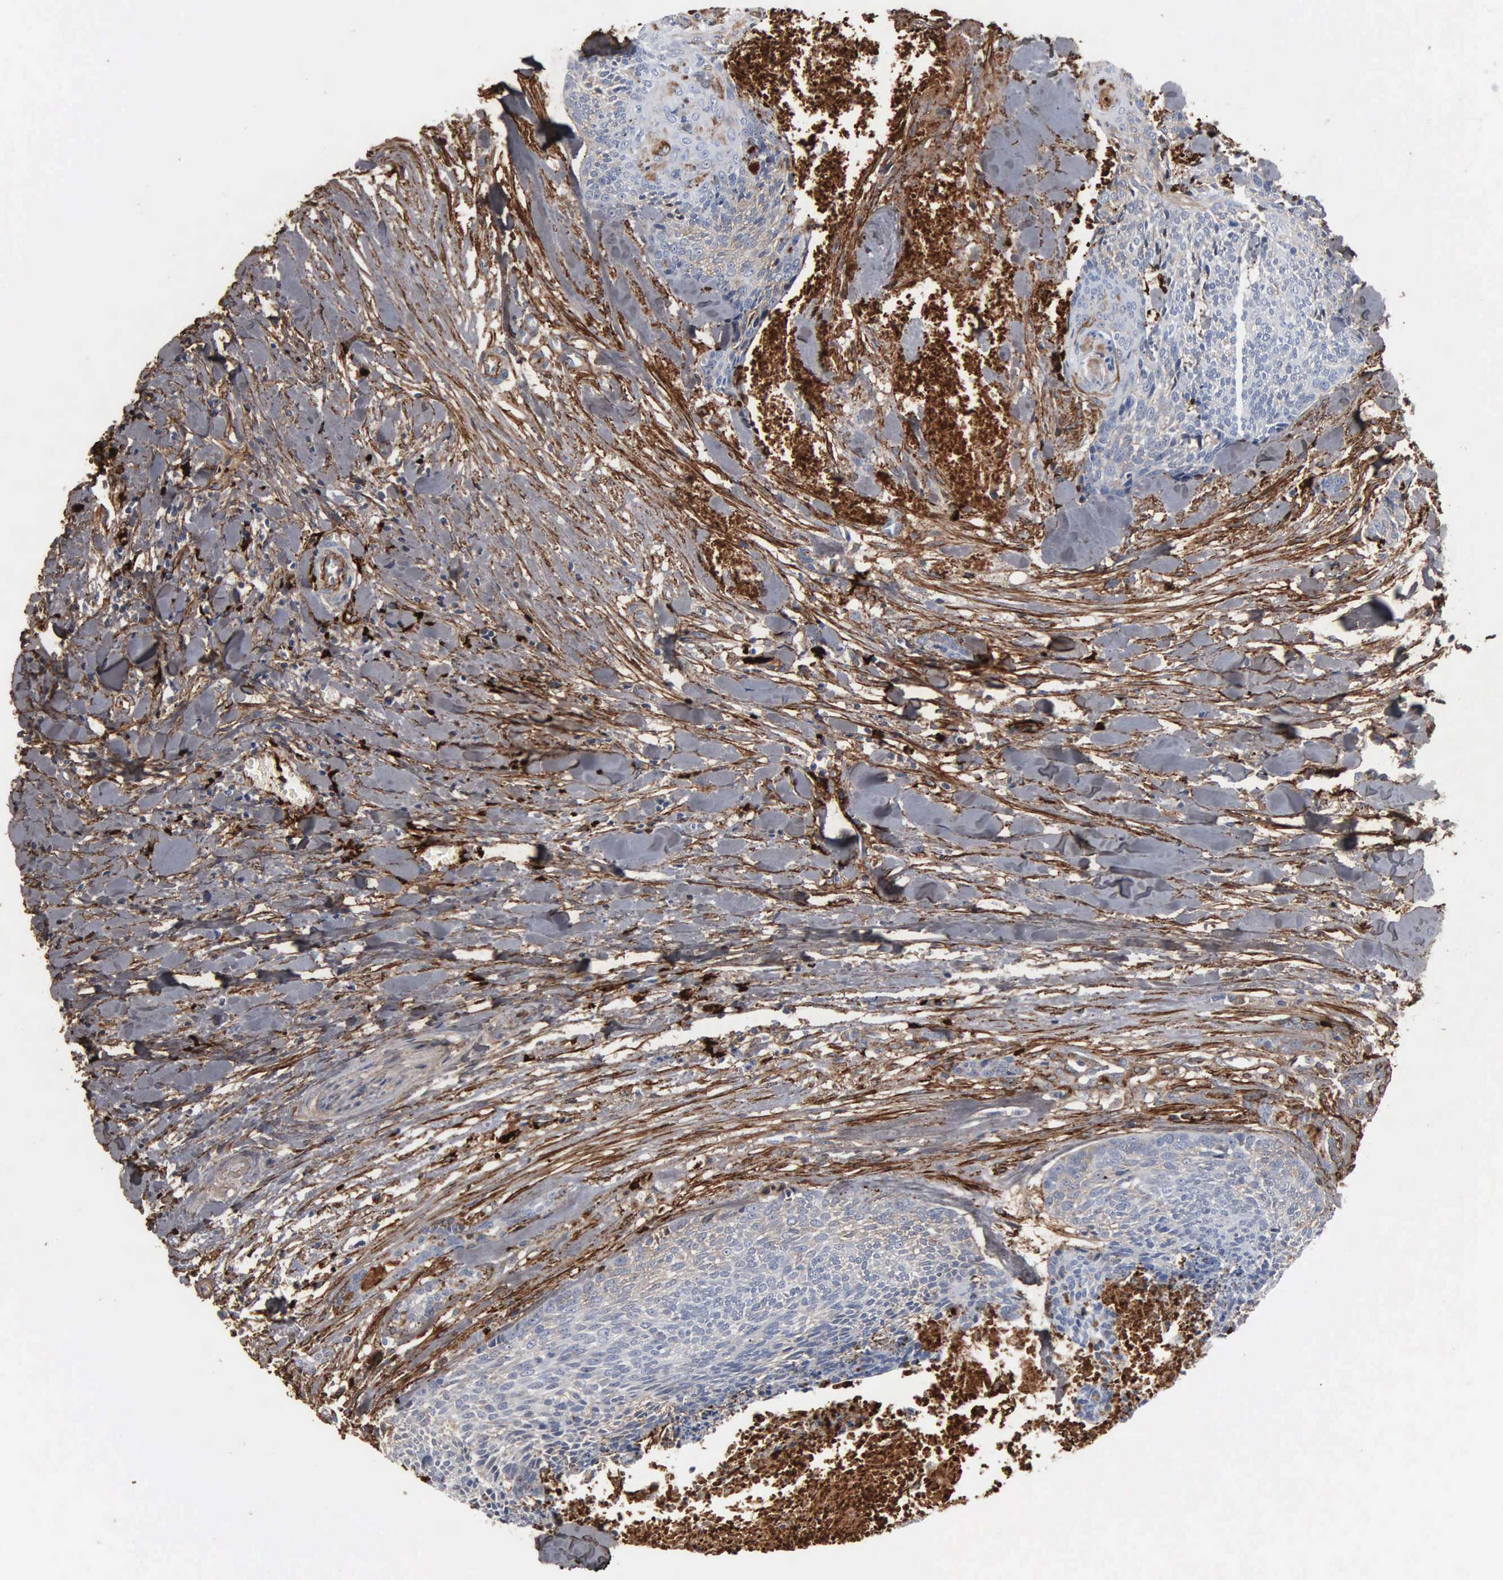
{"staining": {"intensity": "weak", "quantity": "25%-75%", "location": "cytoplasmic/membranous"}, "tissue": "head and neck cancer", "cell_type": "Tumor cells", "image_type": "cancer", "snomed": [{"axis": "morphology", "description": "Squamous cell carcinoma, NOS"}, {"axis": "topography", "description": "Salivary gland"}, {"axis": "topography", "description": "Head-Neck"}], "caption": "This photomicrograph displays immunohistochemistry (IHC) staining of human head and neck squamous cell carcinoma, with low weak cytoplasmic/membranous staining in approximately 25%-75% of tumor cells.", "gene": "FN1", "patient": {"sex": "male", "age": 70}}